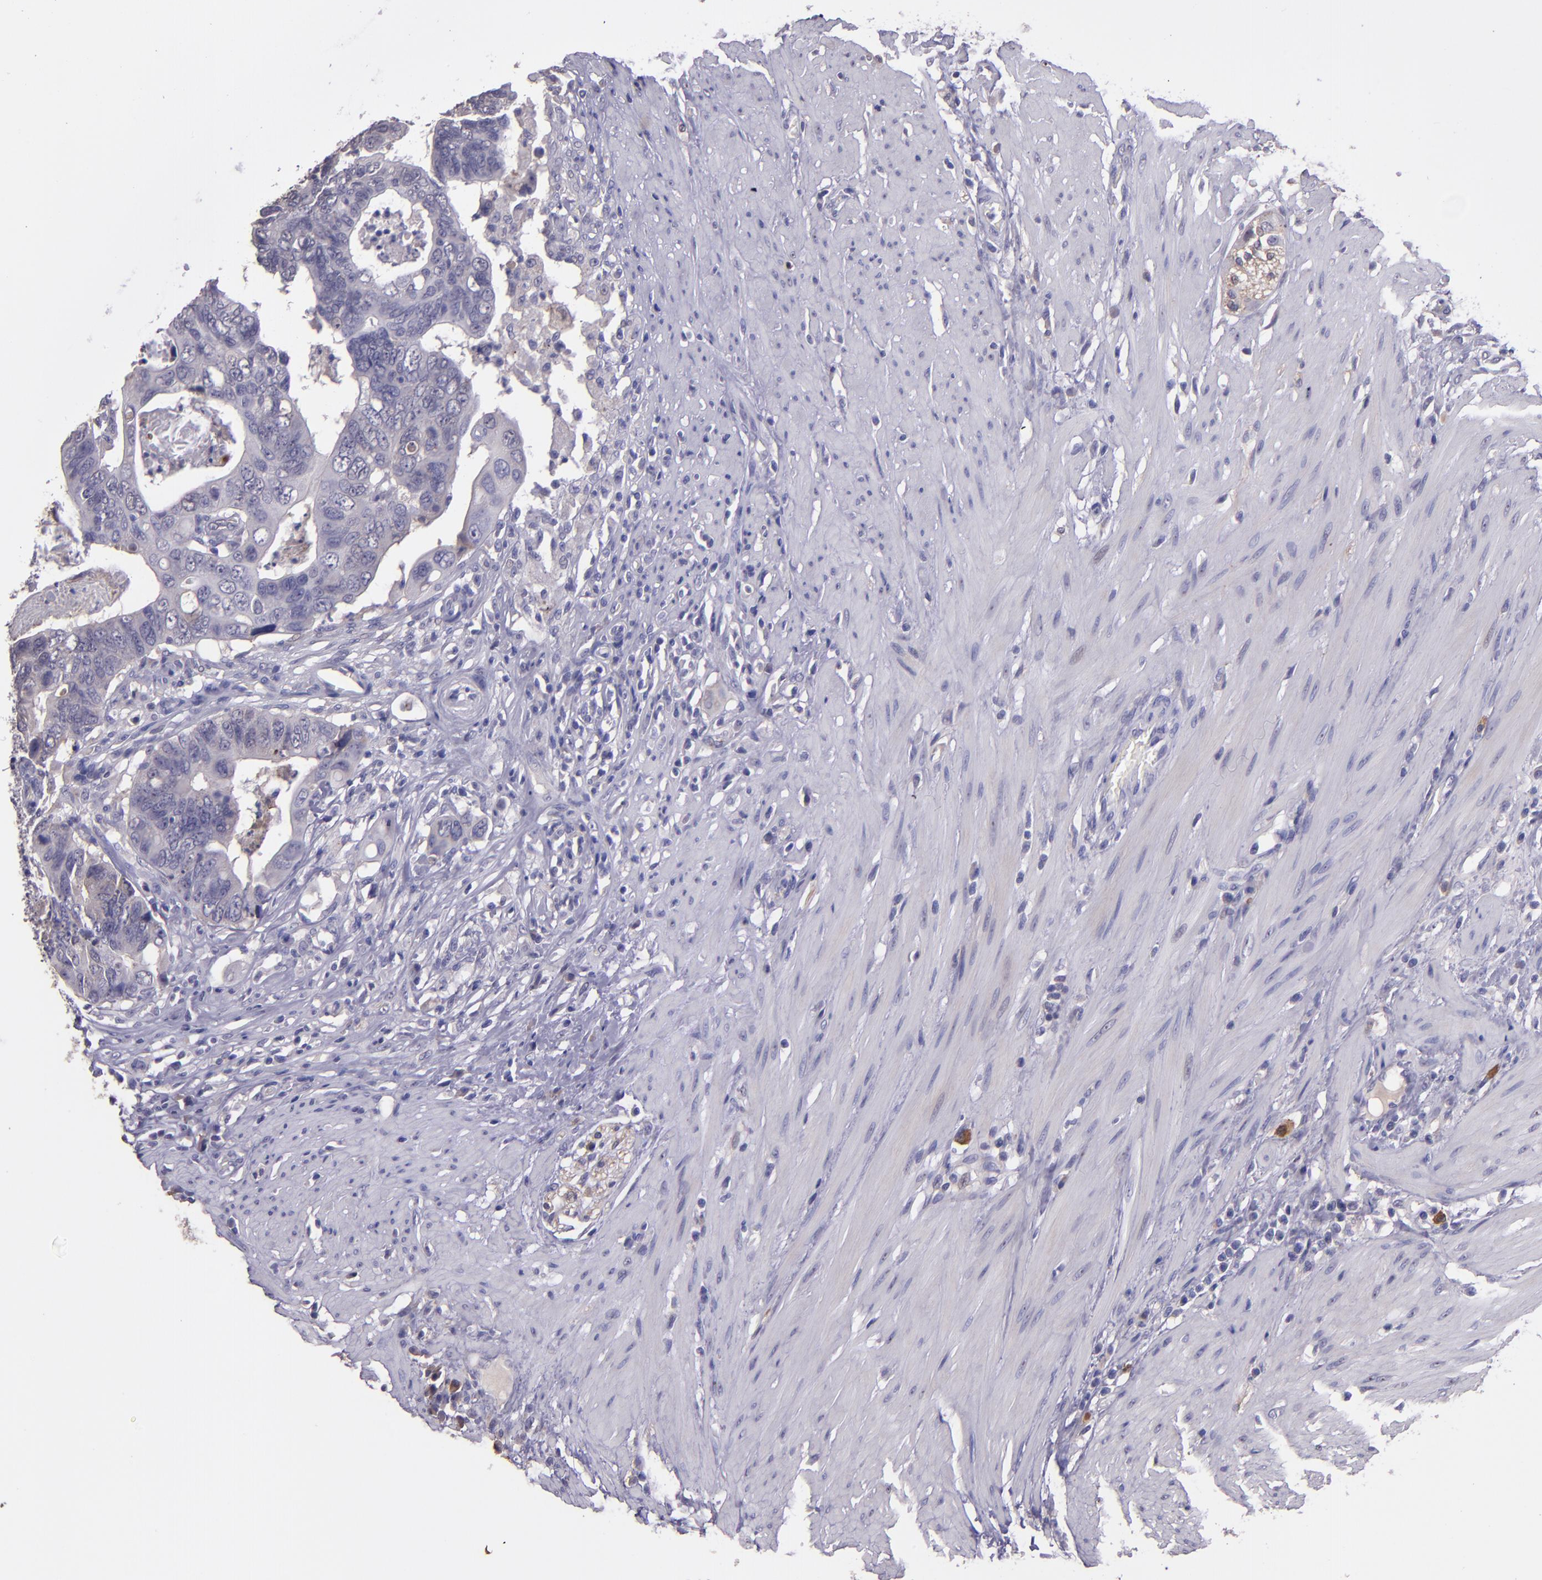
{"staining": {"intensity": "weak", "quantity": "<25%", "location": "cytoplasmic/membranous"}, "tissue": "colorectal cancer", "cell_type": "Tumor cells", "image_type": "cancer", "snomed": [{"axis": "morphology", "description": "Adenocarcinoma, NOS"}, {"axis": "topography", "description": "Rectum"}], "caption": "Immunohistochemistry (IHC) of colorectal adenocarcinoma exhibits no positivity in tumor cells. Brightfield microscopy of immunohistochemistry stained with DAB (3,3'-diaminobenzidine) (brown) and hematoxylin (blue), captured at high magnification.", "gene": "PAPPA", "patient": {"sex": "male", "age": 53}}